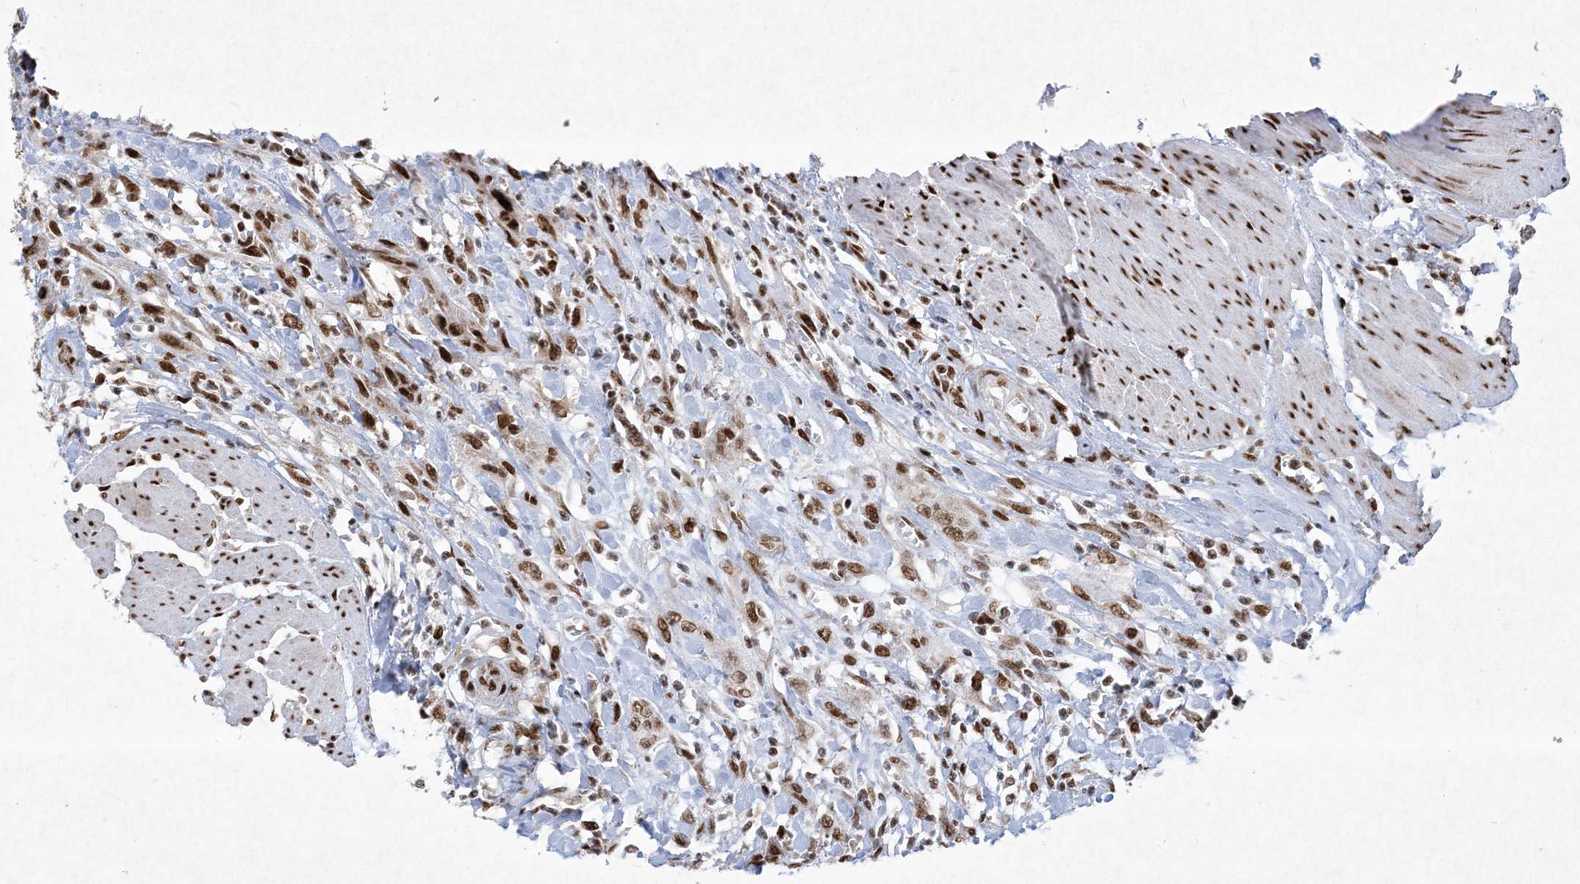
{"staining": {"intensity": "moderate", "quantity": ">75%", "location": "nuclear"}, "tissue": "urothelial cancer", "cell_type": "Tumor cells", "image_type": "cancer", "snomed": [{"axis": "morphology", "description": "Urothelial carcinoma, High grade"}, {"axis": "topography", "description": "Urinary bladder"}], "caption": "Moderate nuclear protein expression is seen in about >75% of tumor cells in high-grade urothelial carcinoma. Nuclei are stained in blue.", "gene": "PKNOX2", "patient": {"sex": "male", "age": 35}}